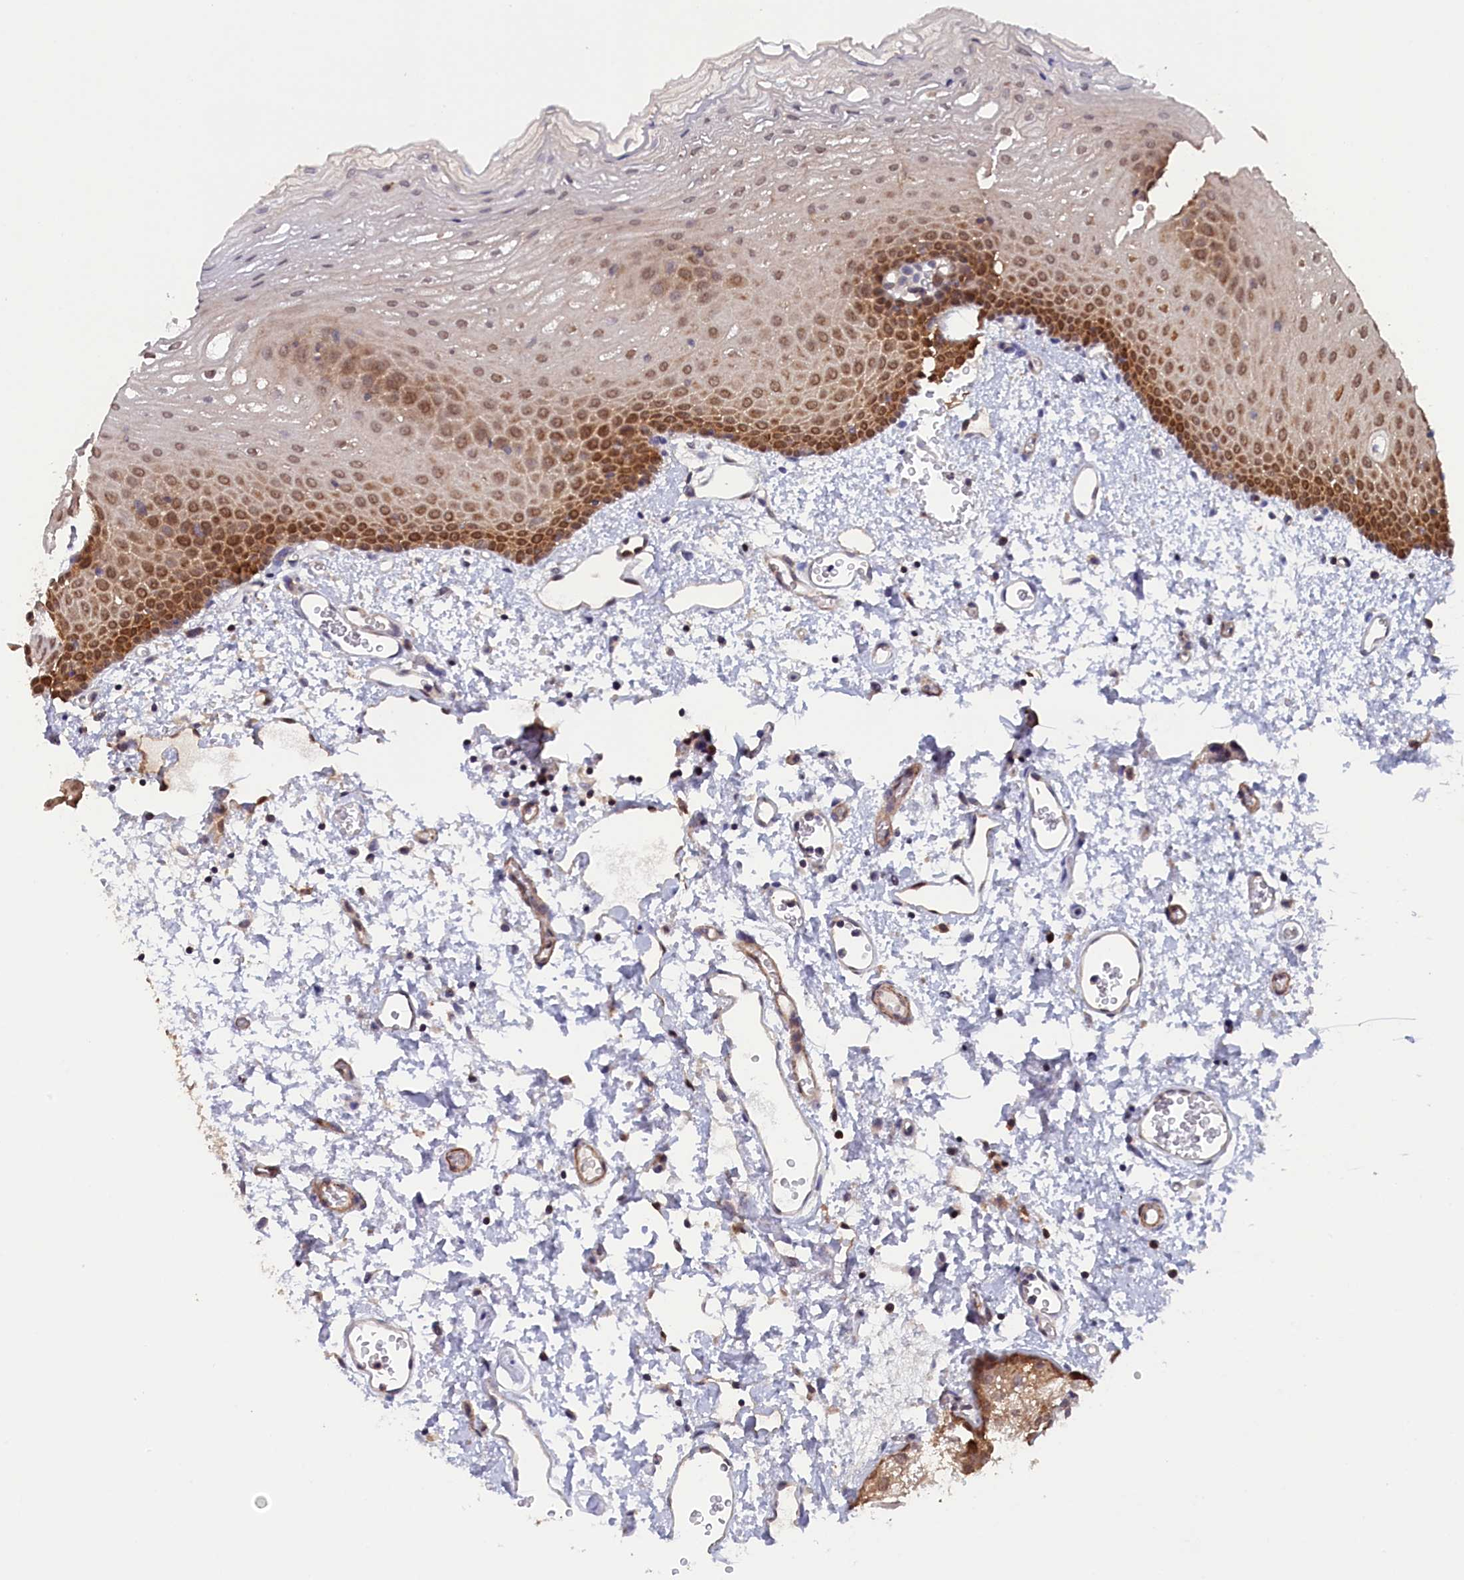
{"staining": {"intensity": "strong", "quantity": "25%-75%", "location": "cytoplasmic/membranous,nuclear"}, "tissue": "oral mucosa", "cell_type": "Squamous epithelial cells", "image_type": "normal", "snomed": [{"axis": "morphology", "description": "Normal tissue, NOS"}, {"axis": "topography", "description": "Oral tissue"}], "caption": "Protein staining shows strong cytoplasmic/membranous,nuclear positivity in approximately 25%-75% of squamous epithelial cells in benign oral mucosa.", "gene": "JPT2", "patient": {"sex": "female", "age": 70}}